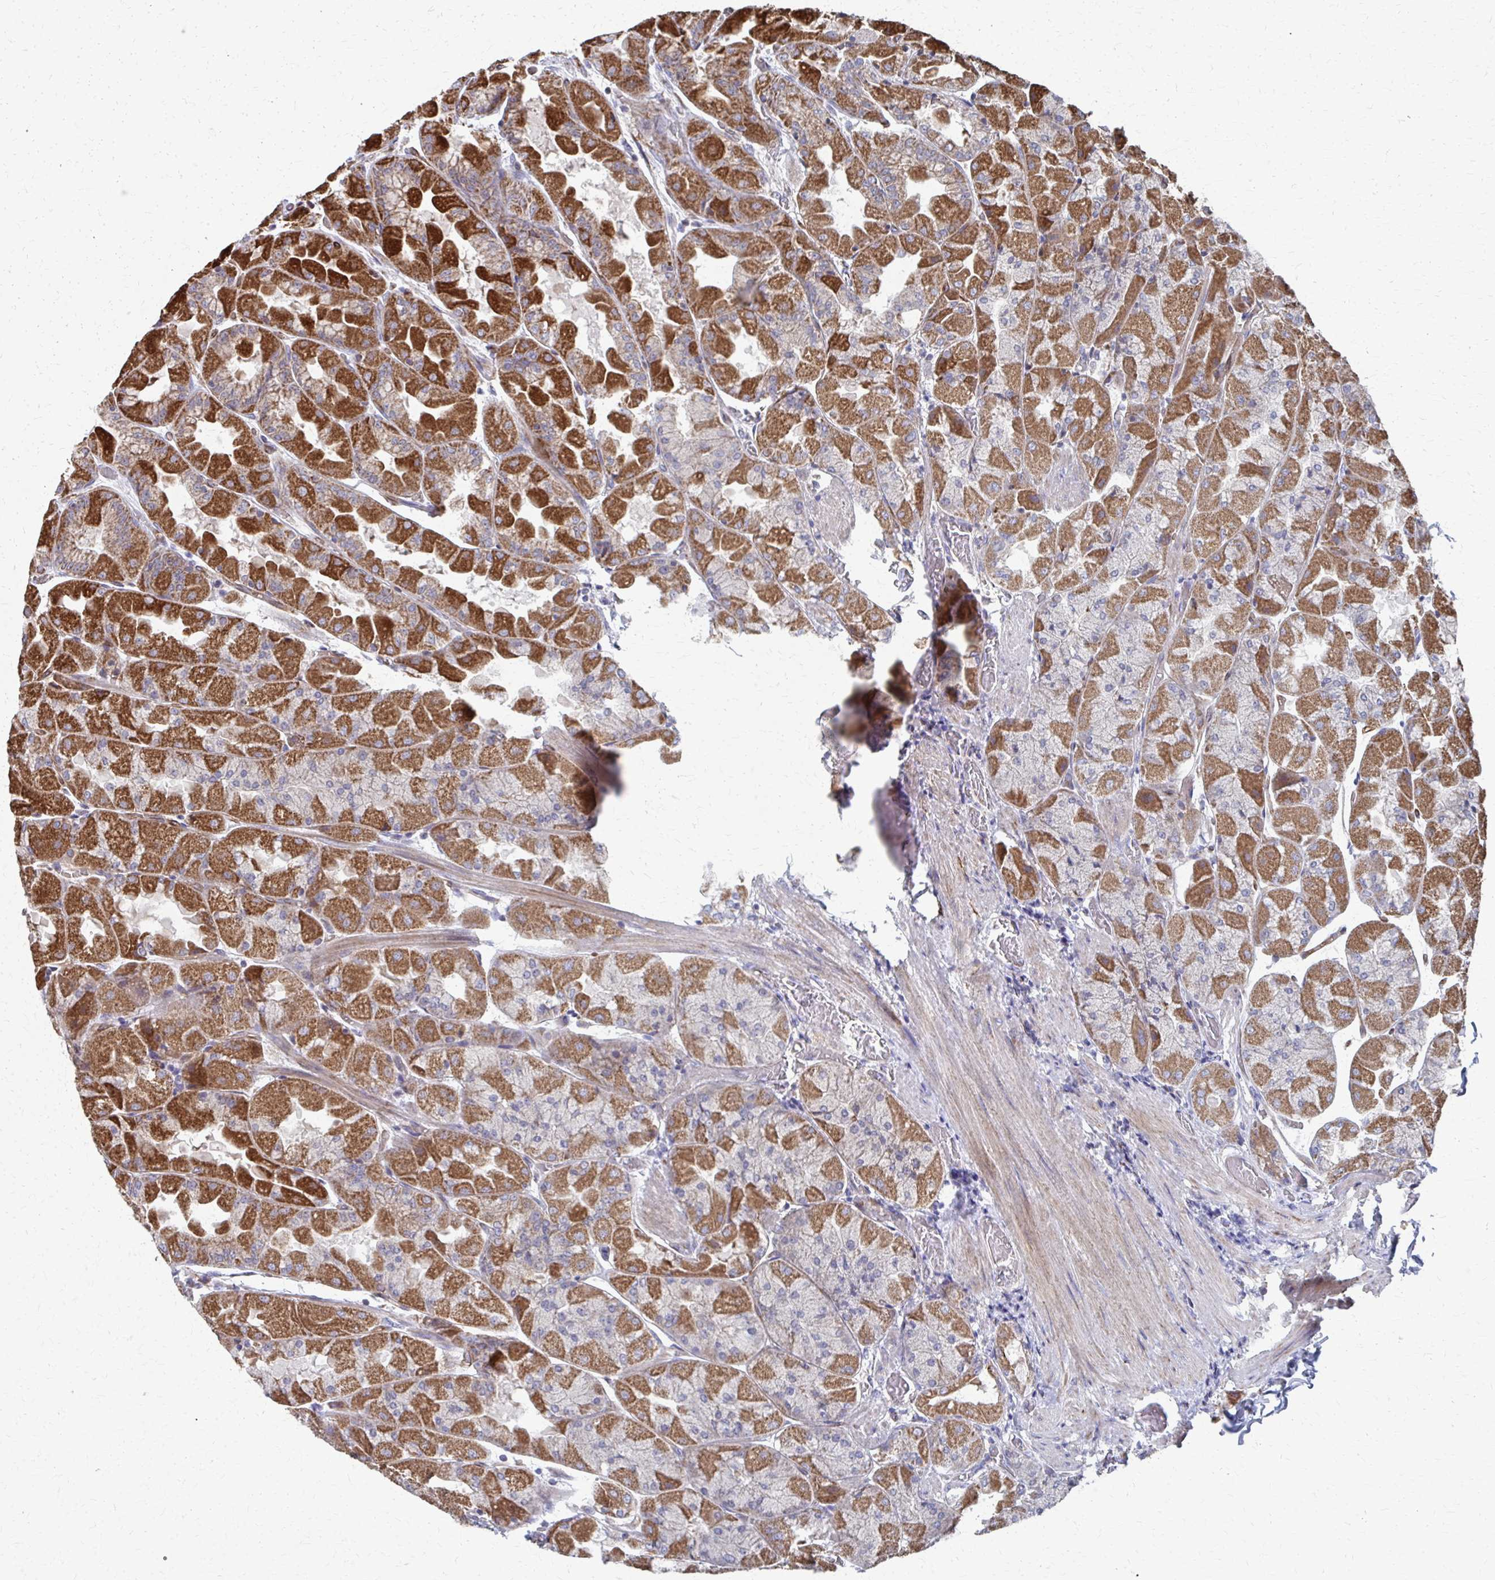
{"staining": {"intensity": "strong", "quantity": "25%-75%", "location": "cytoplasmic/membranous"}, "tissue": "stomach", "cell_type": "Glandular cells", "image_type": "normal", "snomed": [{"axis": "morphology", "description": "Normal tissue, NOS"}, {"axis": "topography", "description": "Stomach"}], "caption": "Immunohistochemistry photomicrograph of benign human stomach stained for a protein (brown), which demonstrates high levels of strong cytoplasmic/membranous expression in approximately 25%-75% of glandular cells.", "gene": "FAHD1", "patient": {"sex": "female", "age": 61}}